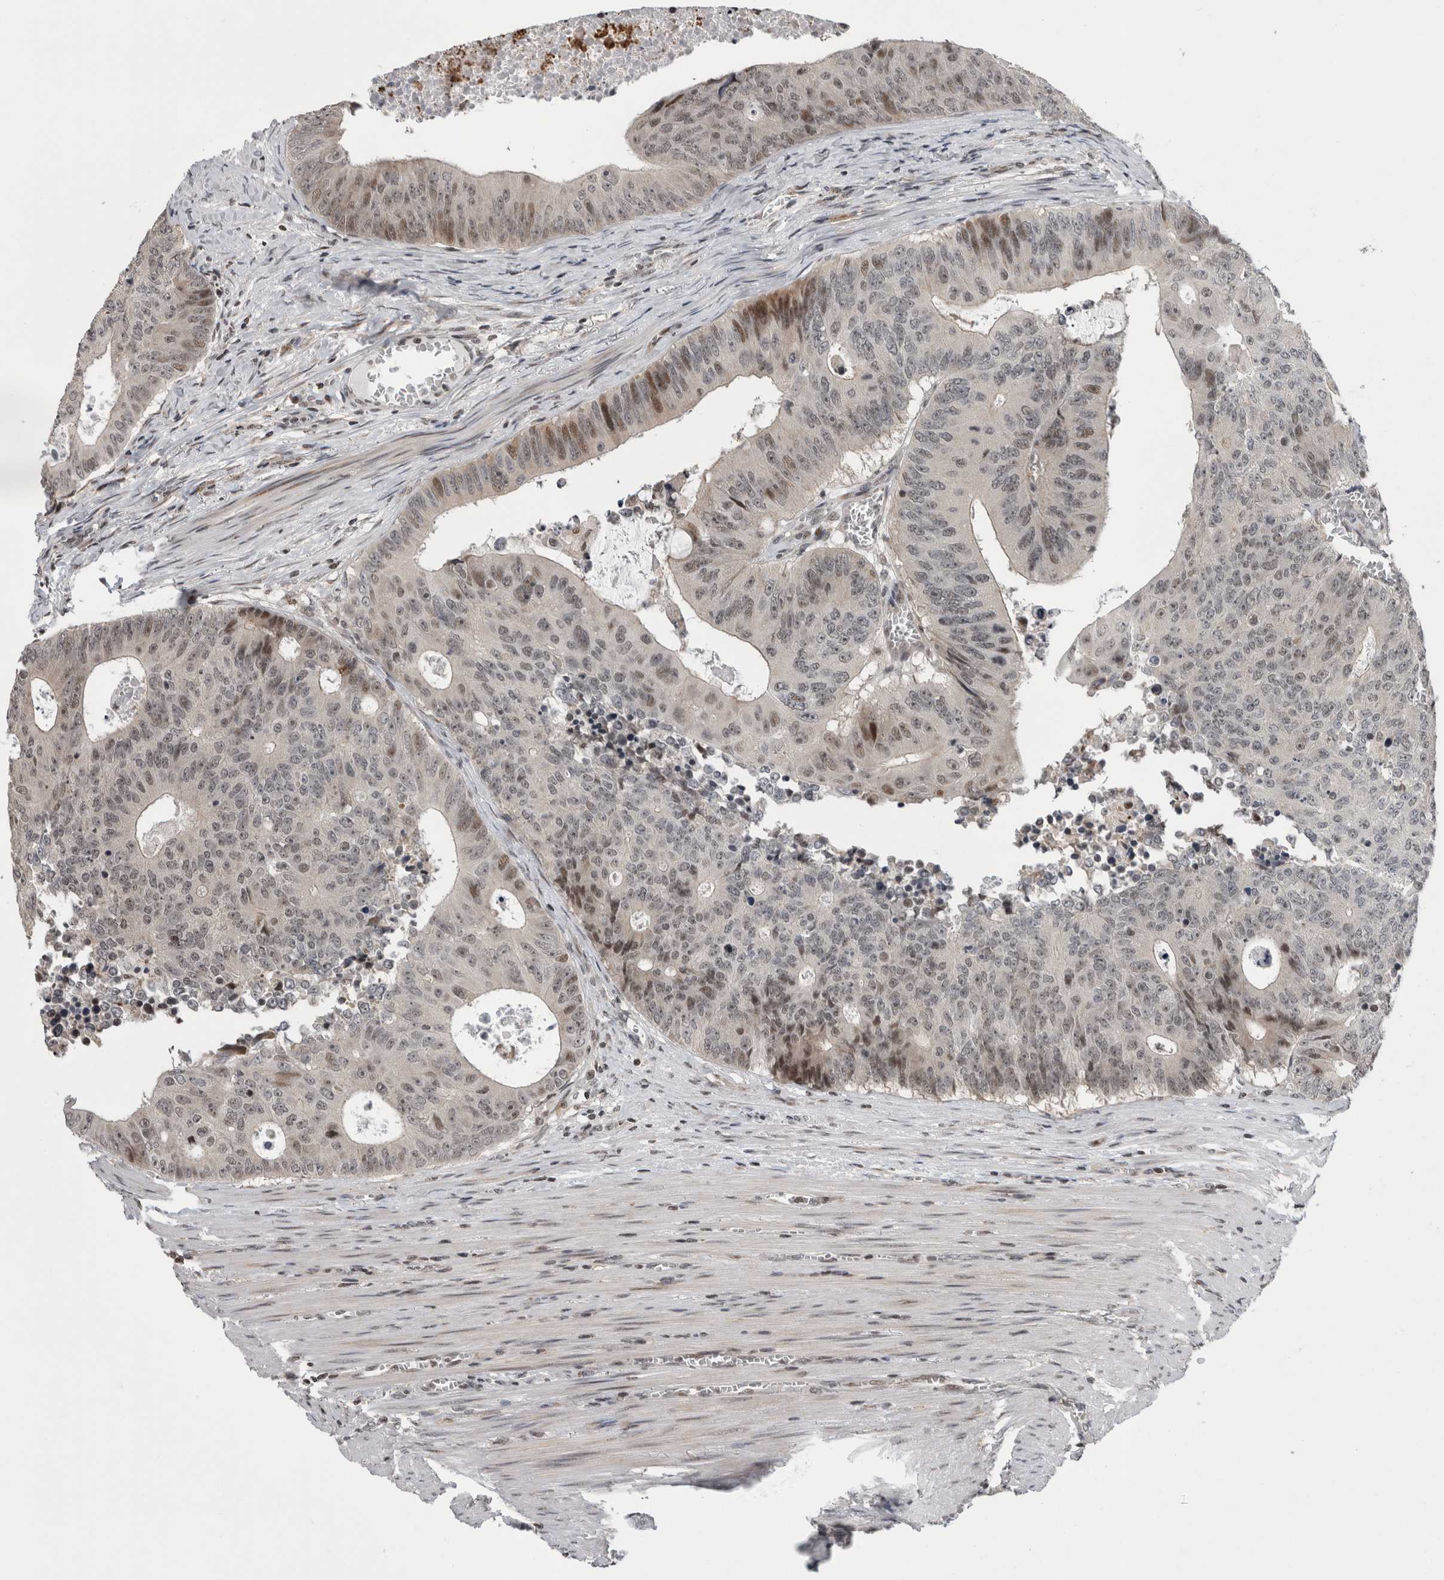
{"staining": {"intensity": "moderate", "quantity": "<25%", "location": "nuclear"}, "tissue": "colorectal cancer", "cell_type": "Tumor cells", "image_type": "cancer", "snomed": [{"axis": "morphology", "description": "Adenocarcinoma, NOS"}, {"axis": "topography", "description": "Colon"}], "caption": "Brown immunohistochemical staining in human colorectal cancer shows moderate nuclear expression in approximately <25% of tumor cells.", "gene": "ZBTB11", "patient": {"sex": "male", "age": 87}}